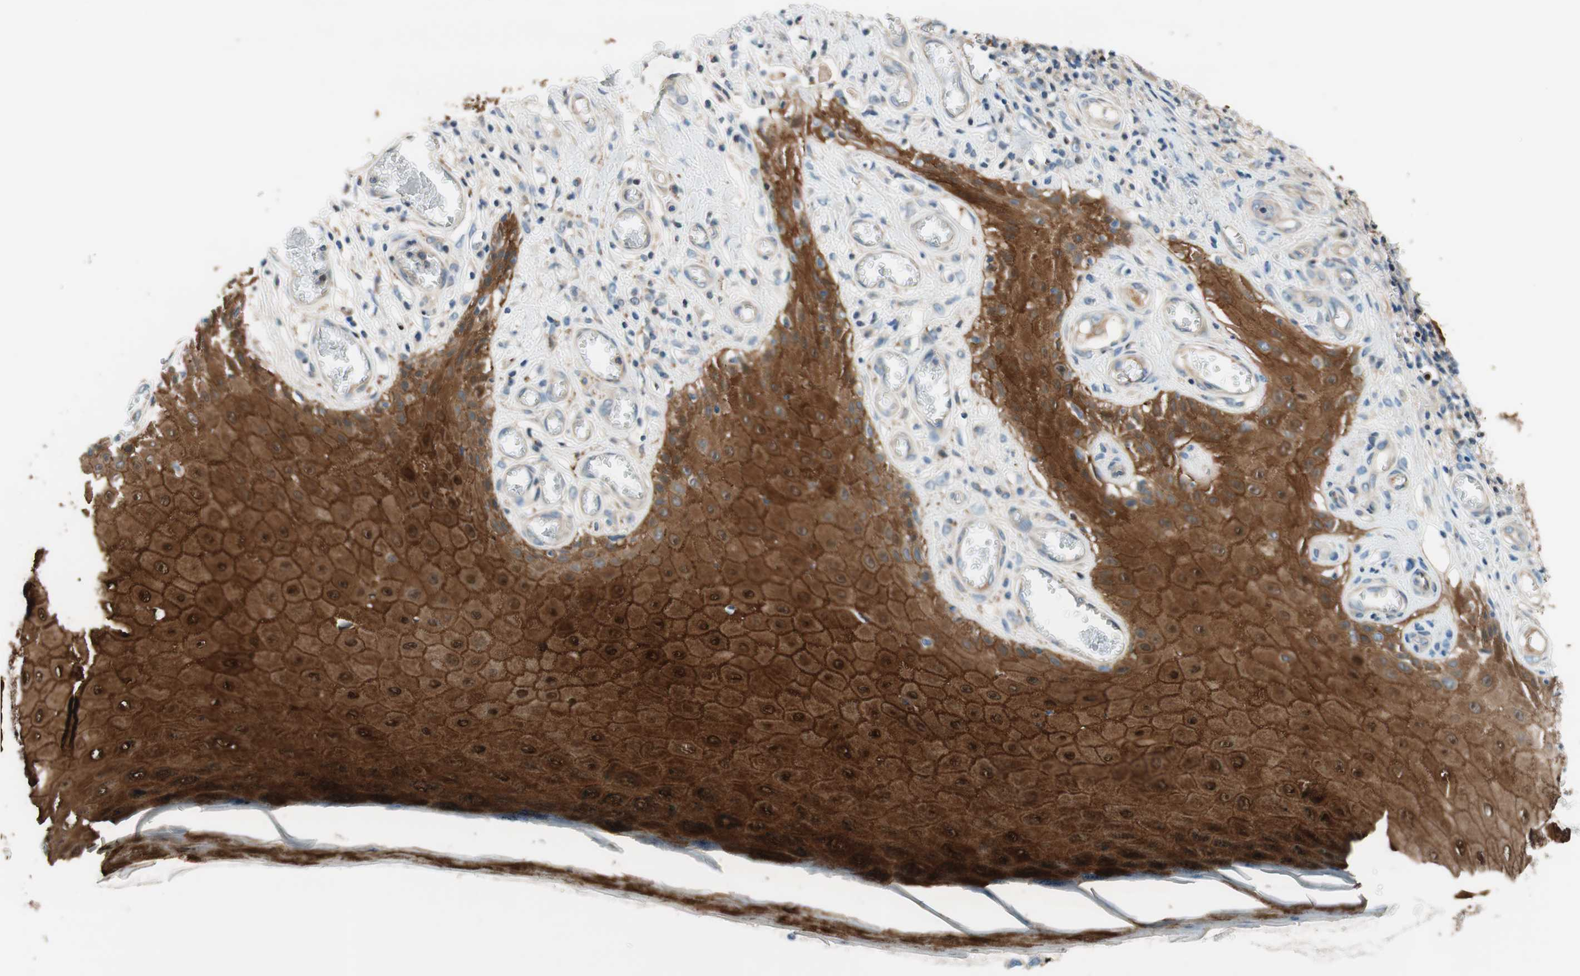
{"staining": {"intensity": "strong", "quantity": ">75%", "location": "cytoplasmic/membranous,nuclear"}, "tissue": "skin cancer", "cell_type": "Tumor cells", "image_type": "cancer", "snomed": [{"axis": "morphology", "description": "Squamous cell carcinoma, NOS"}, {"axis": "topography", "description": "Skin"}], "caption": "Skin squamous cell carcinoma stained for a protein displays strong cytoplasmic/membranous and nuclear positivity in tumor cells. (Brightfield microscopy of DAB IHC at high magnification).", "gene": "CALML3", "patient": {"sex": "female", "age": 73}}